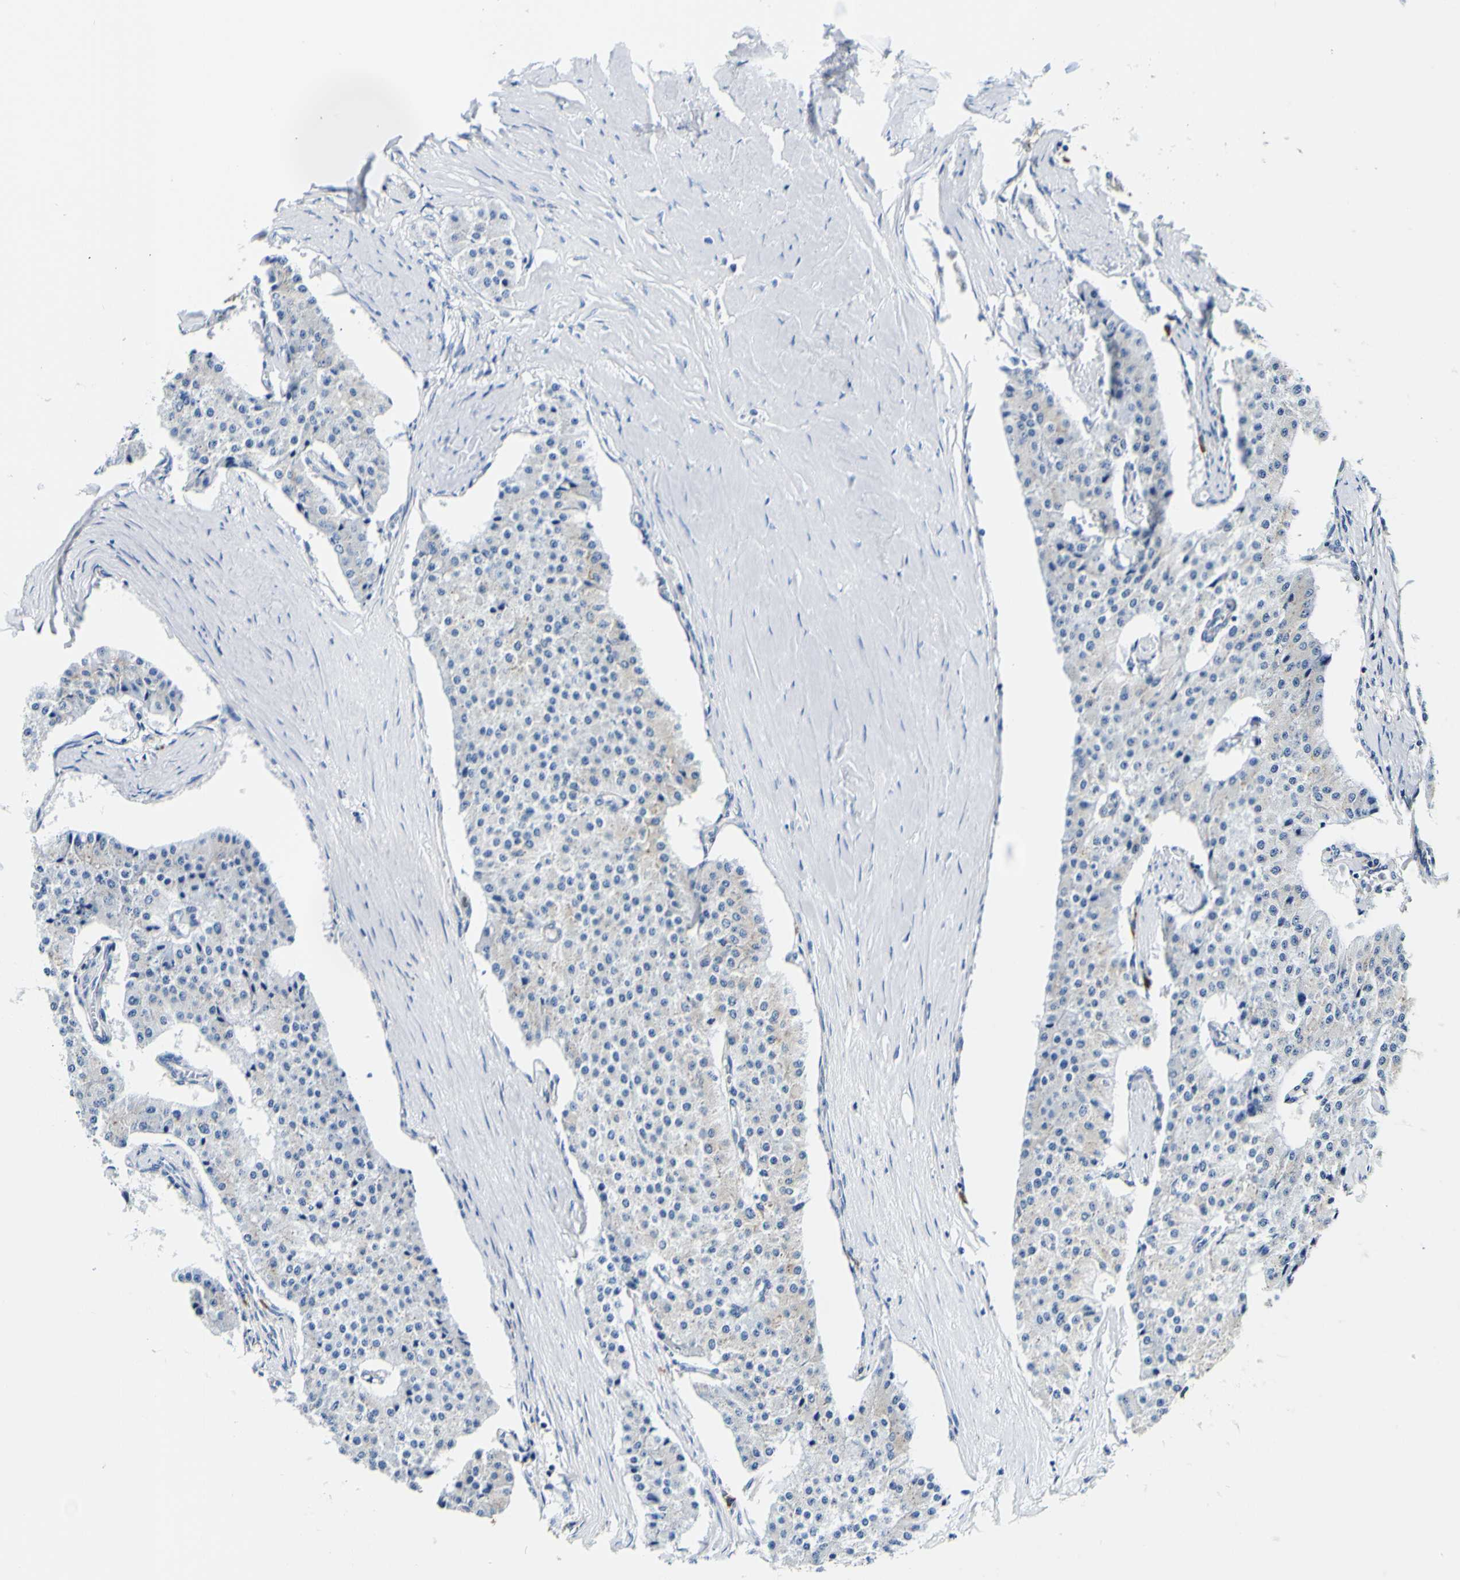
{"staining": {"intensity": "negative", "quantity": "none", "location": "none"}, "tissue": "carcinoid", "cell_type": "Tumor cells", "image_type": "cancer", "snomed": [{"axis": "morphology", "description": "Carcinoid, malignant, NOS"}, {"axis": "topography", "description": "Colon"}], "caption": "DAB (3,3'-diaminobenzidine) immunohistochemical staining of human carcinoid (malignant) displays no significant expression in tumor cells.", "gene": "P4HB", "patient": {"sex": "female", "age": 52}}